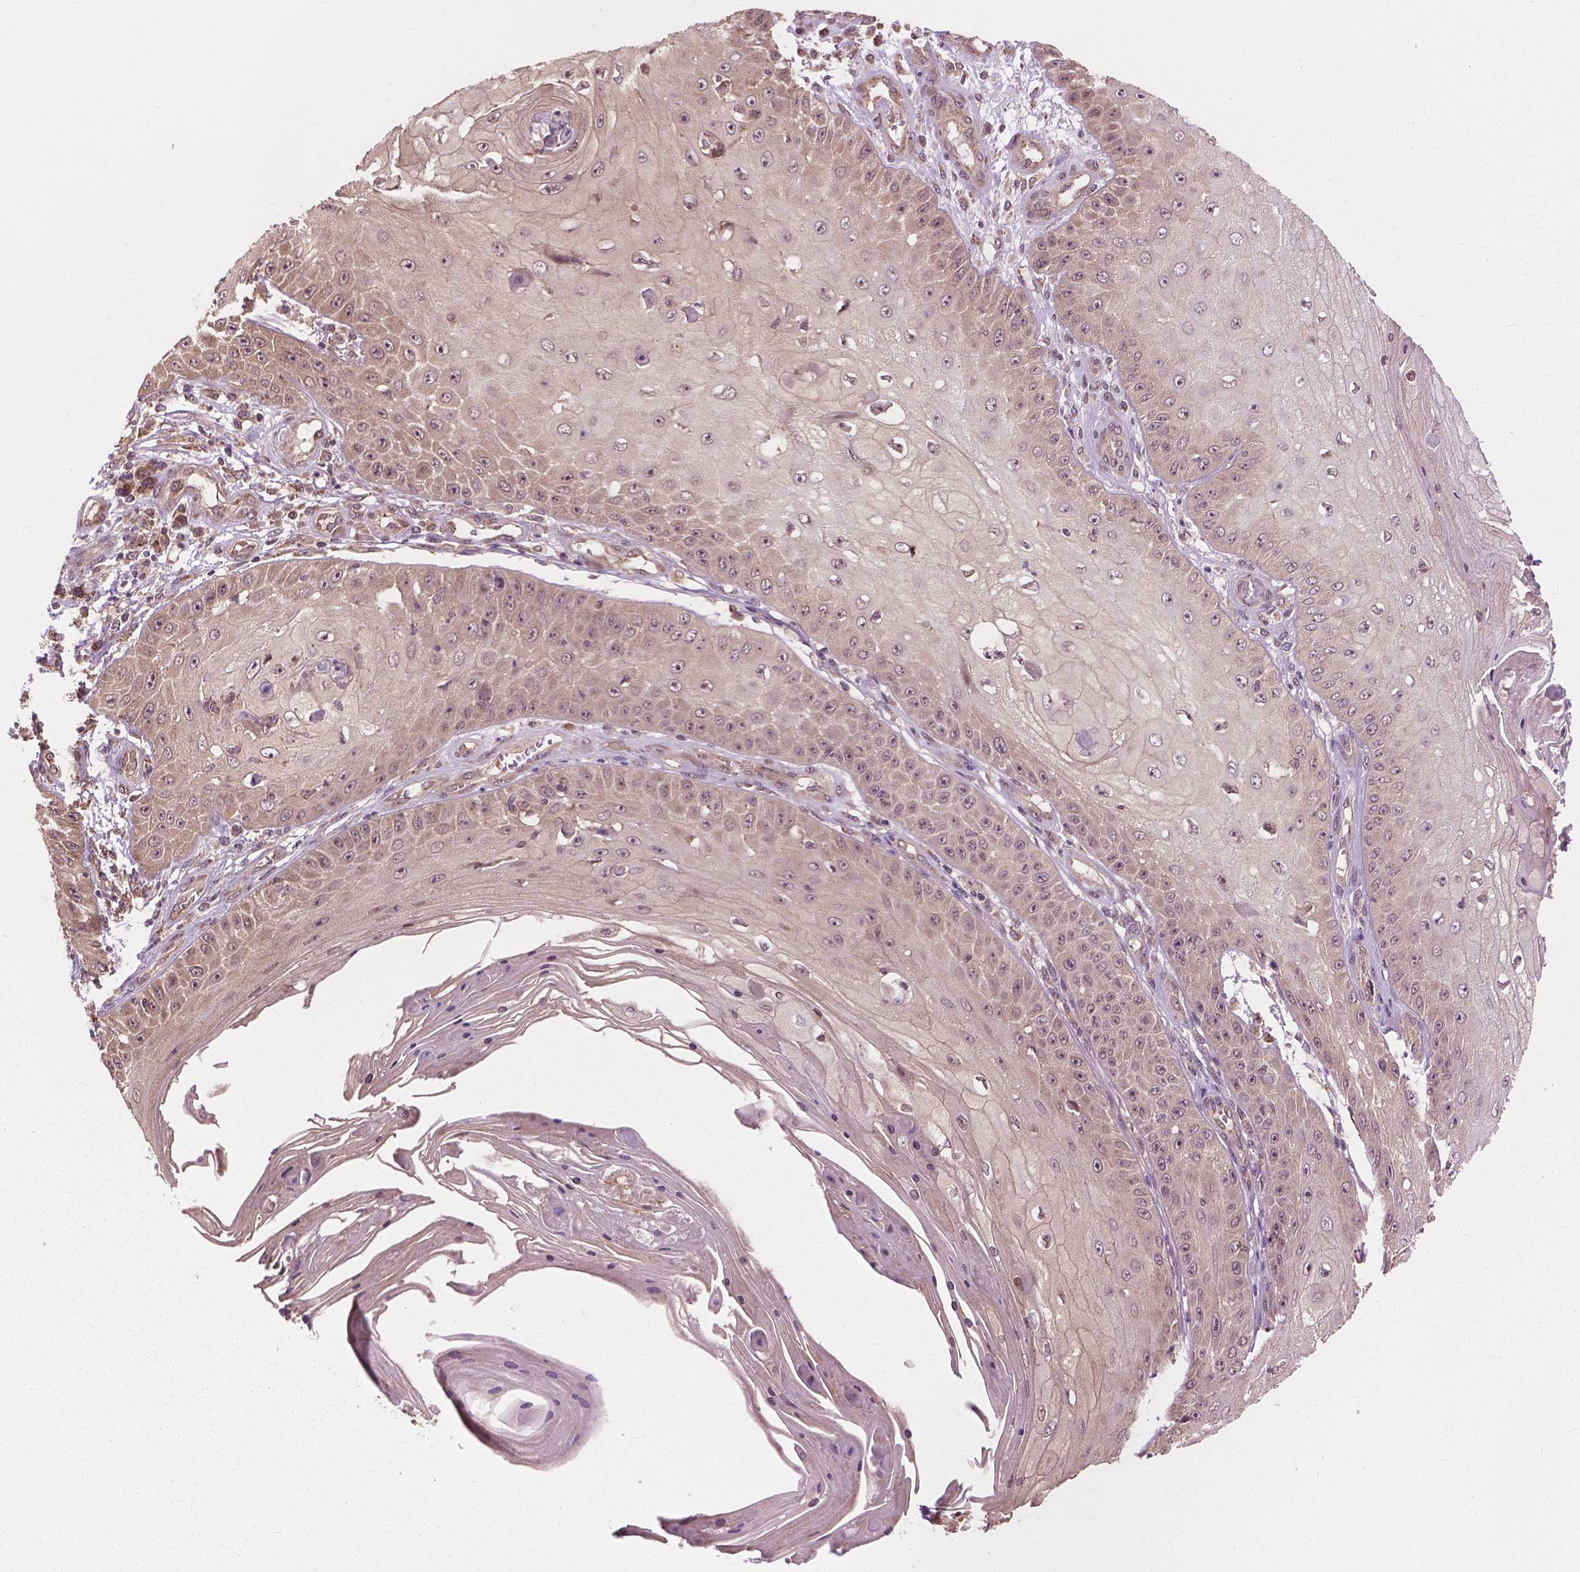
{"staining": {"intensity": "weak", "quantity": "25%-75%", "location": "cytoplasmic/membranous,nuclear"}, "tissue": "skin cancer", "cell_type": "Tumor cells", "image_type": "cancer", "snomed": [{"axis": "morphology", "description": "Squamous cell carcinoma, NOS"}, {"axis": "topography", "description": "Skin"}], "caption": "Immunohistochemical staining of squamous cell carcinoma (skin) demonstrates weak cytoplasmic/membranous and nuclear protein positivity in approximately 25%-75% of tumor cells. (brown staining indicates protein expression, while blue staining denotes nuclei).", "gene": "PPP1CB", "patient": {"sex": "male", "age": 70}}